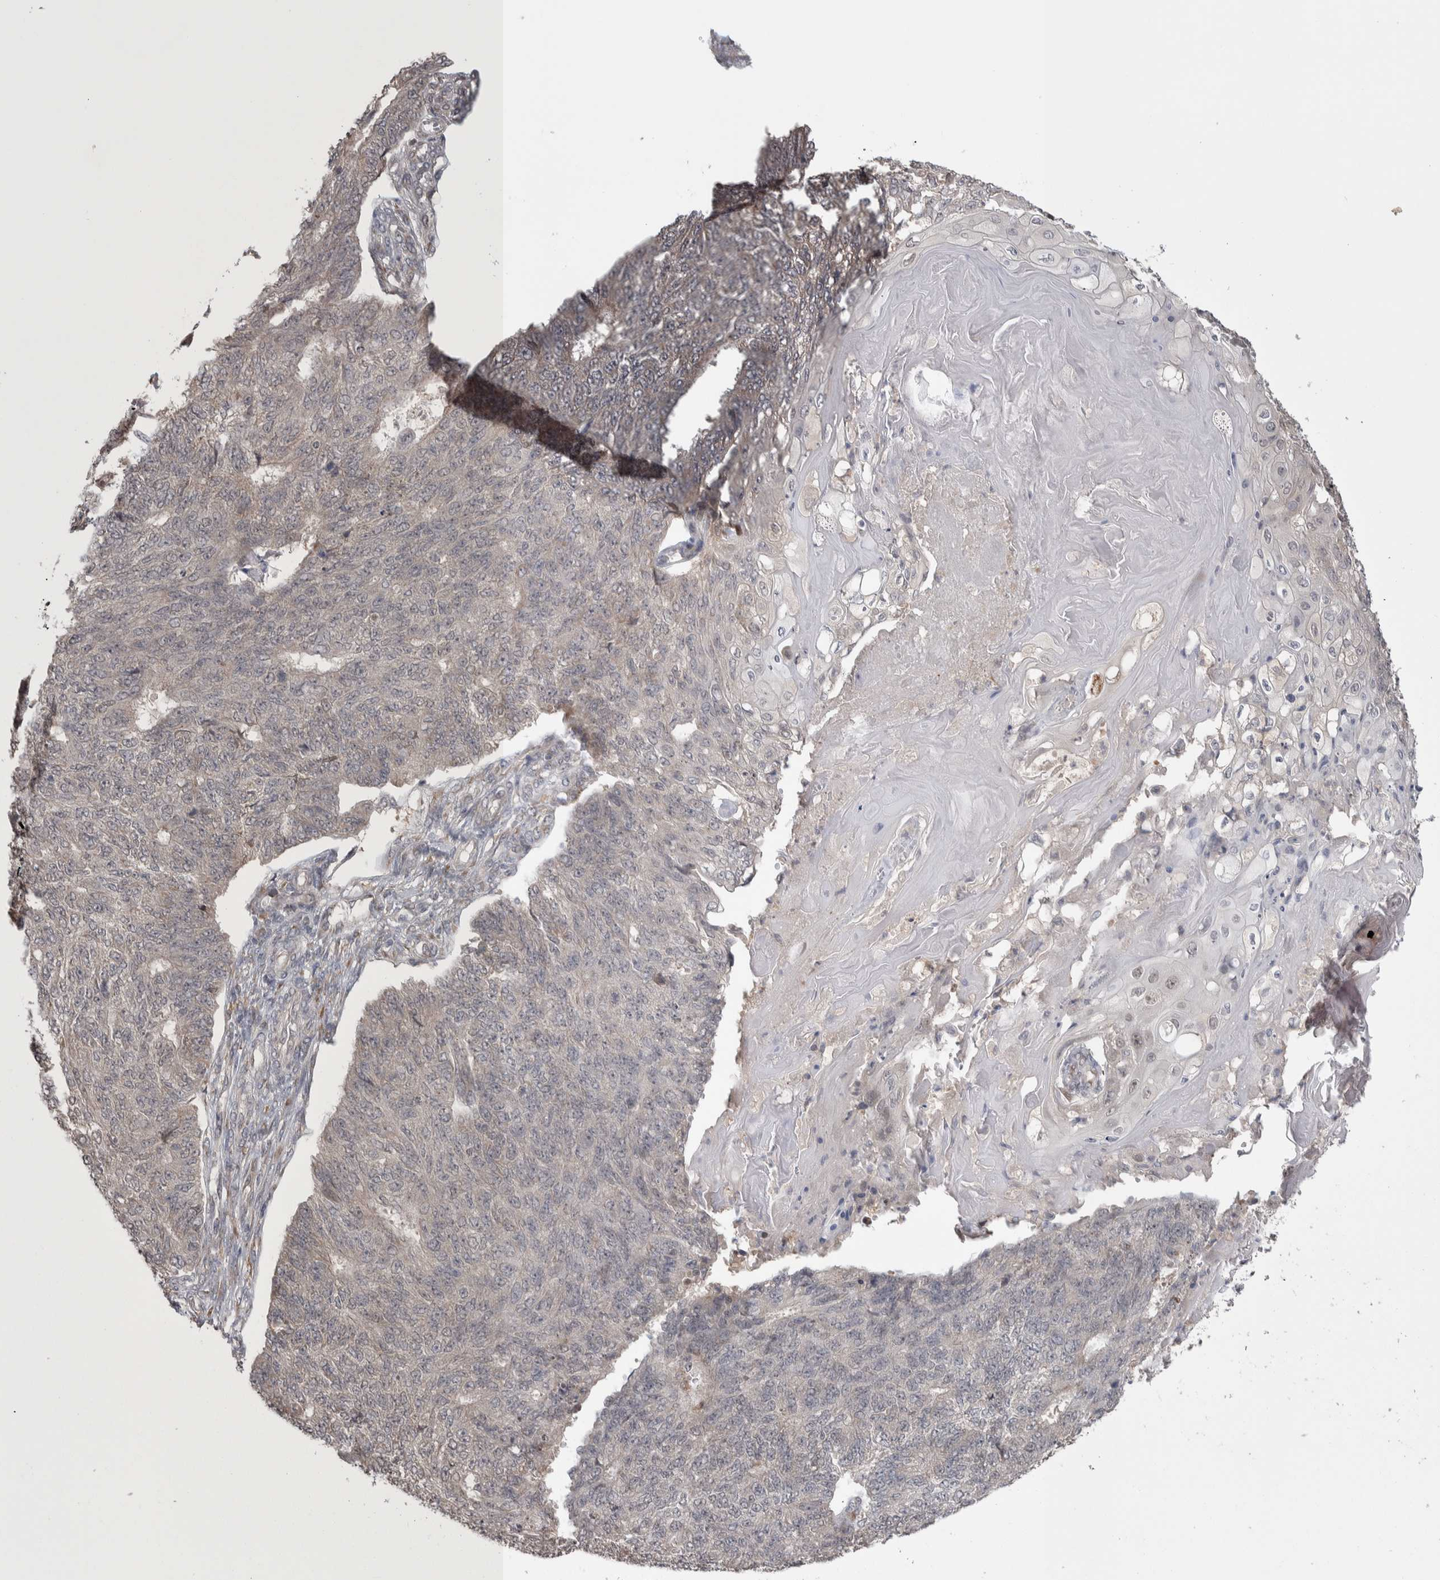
{"staining": {"intensity": "weak", "quantity": "<25%", "location": "cytoplasmic/membranous"}, "tissue": "endometrial cancer", "cell_type": "Tumor cells", "image_type": "cancer", "snomed": [{"axis": "morphology", "description": "Adenocarcinoma, NOS"}, {"axis": "topography", "description": "Endometrium"}], "caption": "DAB (3,3'-diaminobenzidine) immunohistochemical staining of adenocarcinoma (endometrial) exhibits no significant staining in tumor cells.", "gene": "CUL2", "patient": {"sex": "female", "age": 32}}